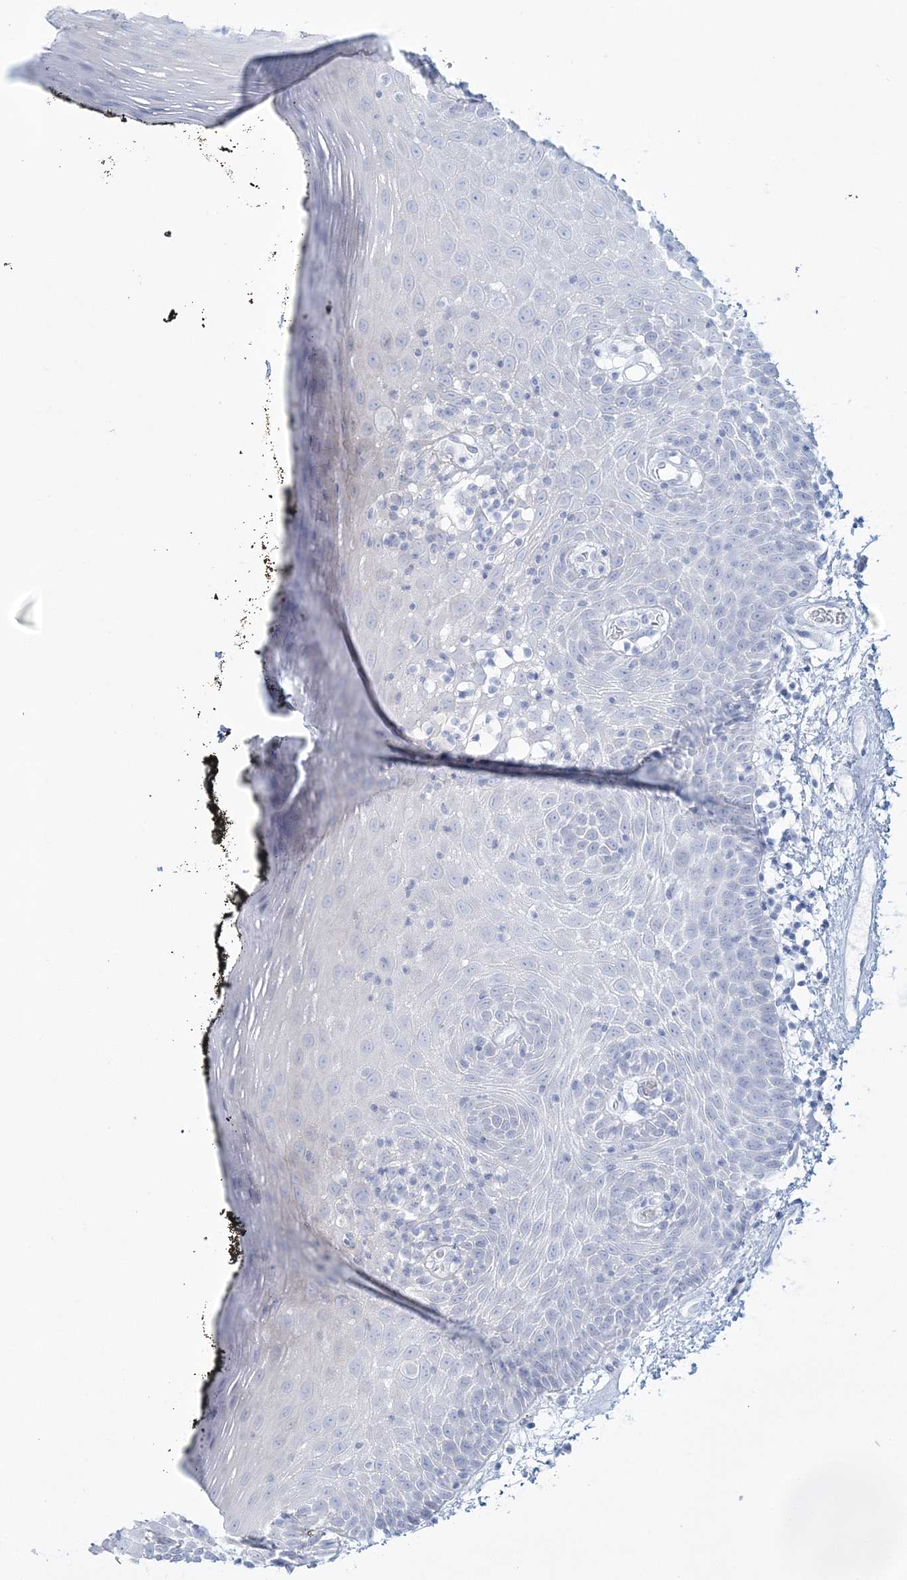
{"staining": {"intensity": "negative", "quantity": "none", "location": "none"}, "tissue": "oral mucosa", "cell_type": "Squamous epithelial cells", "image_type": "normal", "snomed": [{"axis": "morphology", "description": "Normal tissue, NOS"}, {"axis": "topography", "description": "Oral tissue"}], "caption": "Histopathology image shows no significant protein expression in squamous epithelial cells of normal oral mucosa. (DAB (3,3'-diaminobenzidine) IHC, high magnification).", "gene": "ADGB", "patient": {"sex": "male", "age": 74}}